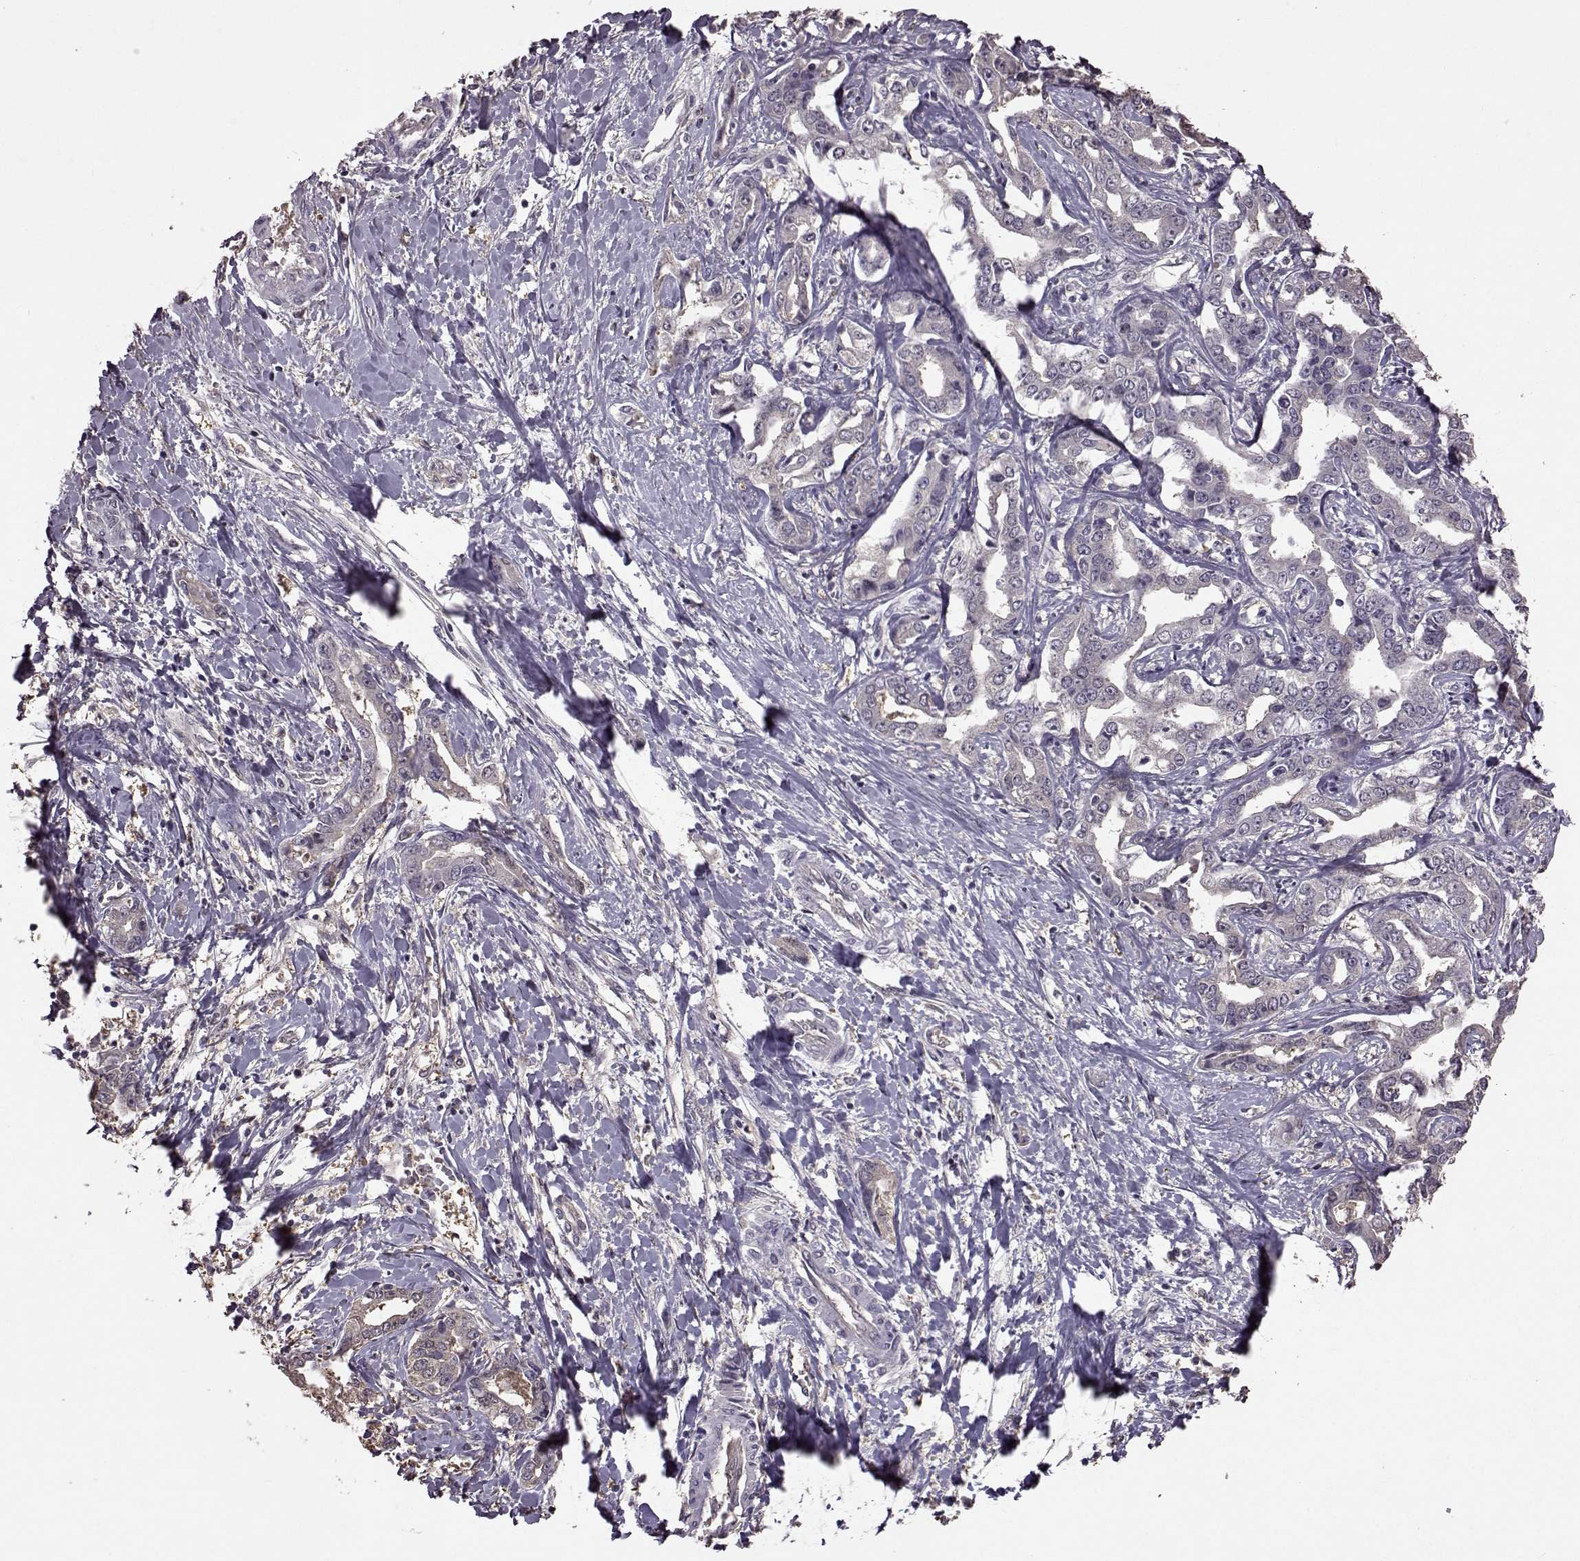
{"staining": {"intensity": "weak", "quantity": "<25%", "location": "cytoplasmic/membranous"}, "tissue": "liver cancer", "cell_type": "Tumor cells", "image_type": "cancer", "snomed": [{"axis": "morphology", "description": "Cholangiocarcinoma"}, {"axis": "topography", "description": "Liver"}], "caption": "Immunohistochemistry photomicrograph of neoplastic tissue: liver cholangiocarcinoma stained with DAB reveals no significant protein positivity in tumor cells.", "gene": "NME1-NME2", "patient": {"sex": "male", "age": 59}}